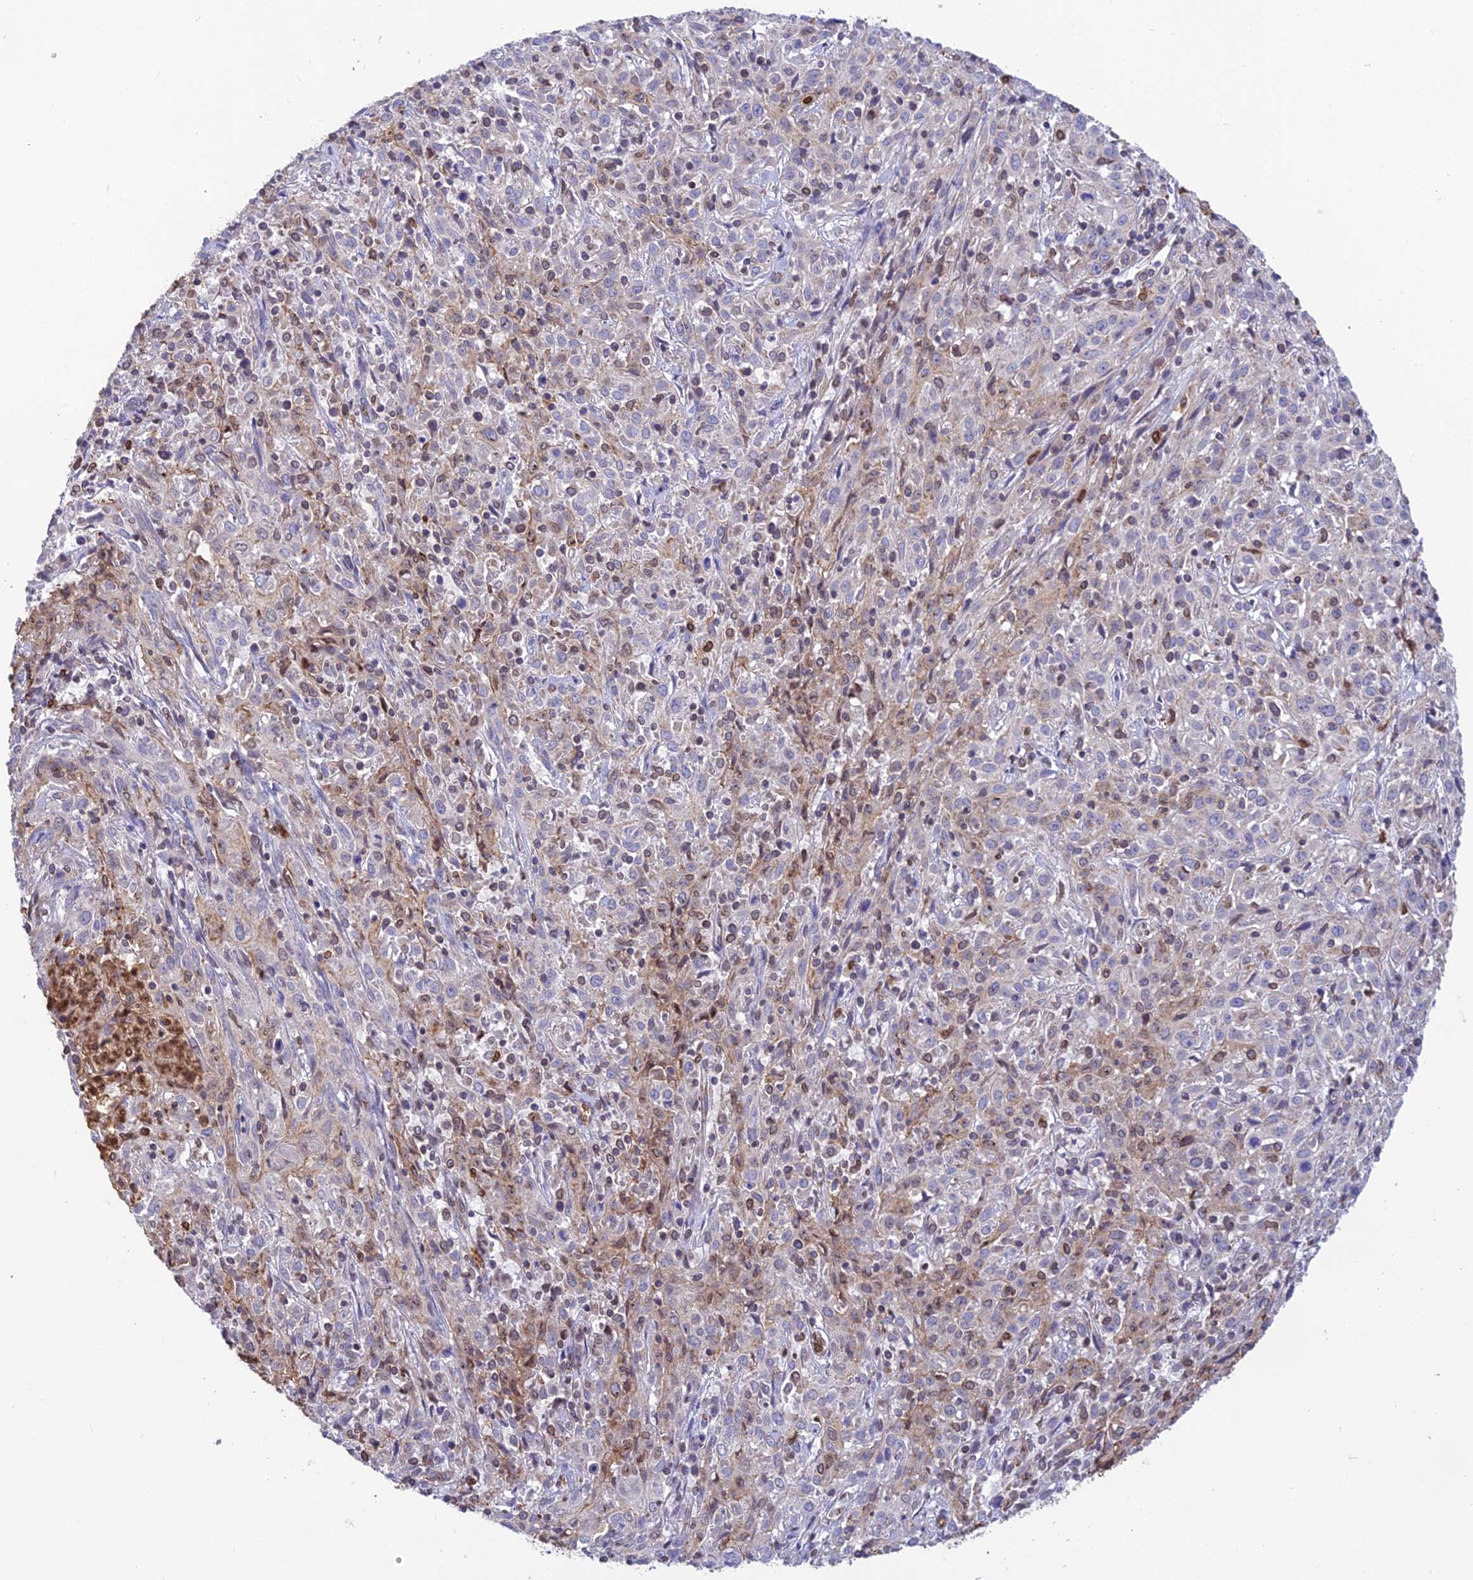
{"staining": {"intensity": "negative", "quantity": "none", "location": "none"}, "tissue": "cervical cancer", "cell_type": "Tumor cells", "image_type": "cancer", "snomed": [{"axis": "morphology", "description": "Squamous cell carcinoma, NOS"}, {"axis": "topography", "description": "Cervix"}], "caption": "The image displays no staining of tumor cells in cervical squamous cell carcinoma. (Immunohistochemistry (ihc), brightfield microscopy, high magnification).", "gene": "PKHD1L1", "patient": {"sex": "female", "age": 57}}